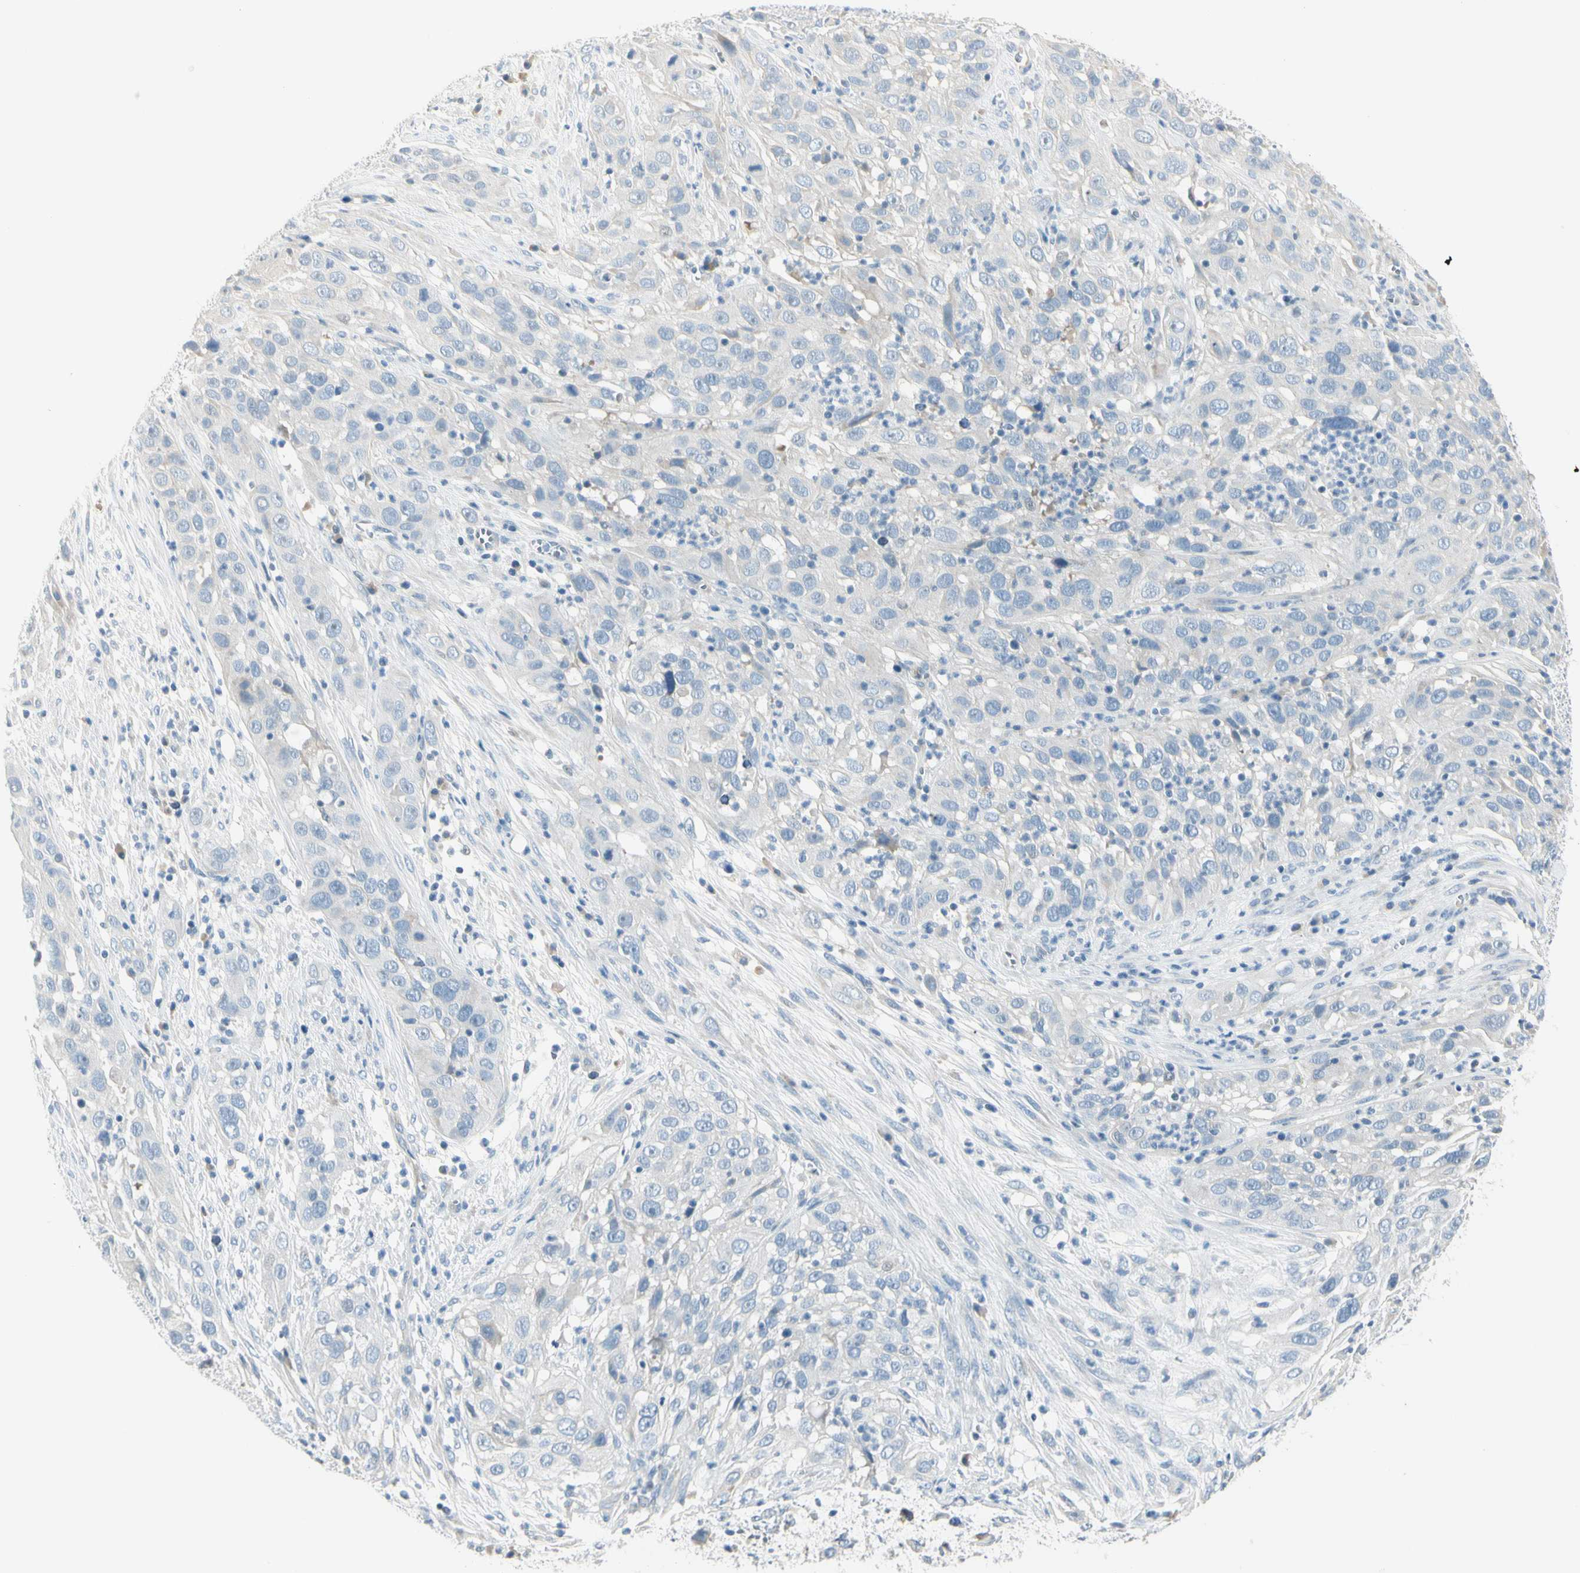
{"staining": {"intensity": "negative", "quantity": "none", "location": "none"}, "tissue": "cervical cancer", "cell_type": "Tumor cells", "image_type": "cancer", "snomed": [{"axis": "morphology", "description": "Squamous cell carcinoma, NOS"}, {"axis": "topography", "description": "Cervix"}], "caption": "Tumor cells show no significant protein staining in cervical squamous cell carcinoma.", "gene": "SLC6A15", "patient": {"sex": "female", "age": 32}}